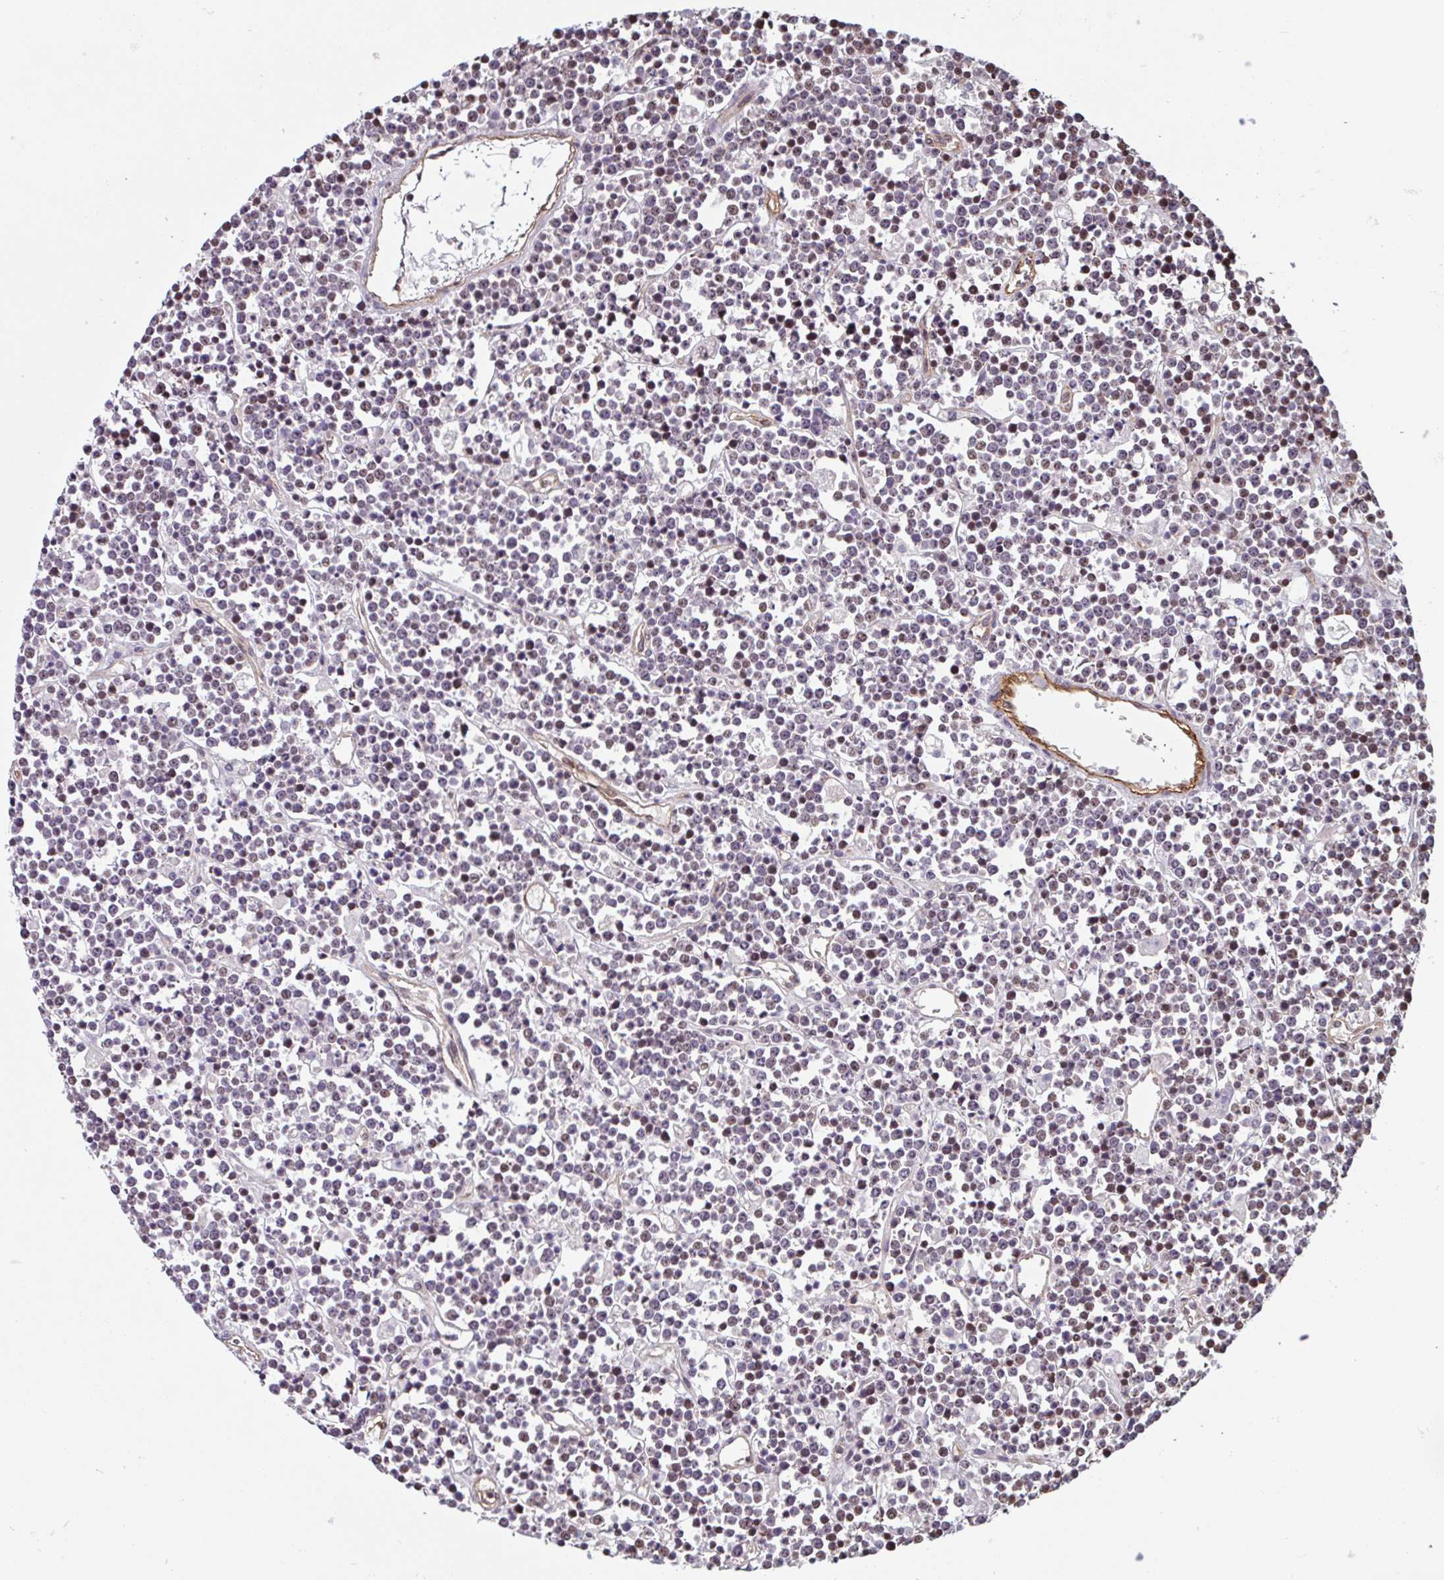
{"staining": {"intensity": "moderate", "quantity": "<25%", "location": "nuclear"}, "tissue": "lymphoma", "cell_type": "Tumor cells", "image_type": "cancer", "snomed": [{"axis": "morphology", "description": "Malignant lymphoma, non-Hodgkin's type, High grade"}, {"axis": "topography", "description": "Ovary"}], "caption": "Lymphoma stained with DAB (3,3'-diaminobenzidine) immunohistochemistry displays low levels of moderate nuclear positivity in about <25% of tumor cells.", "gene": "ZNF689", "patient": {"sex": "female", "age": 56}}